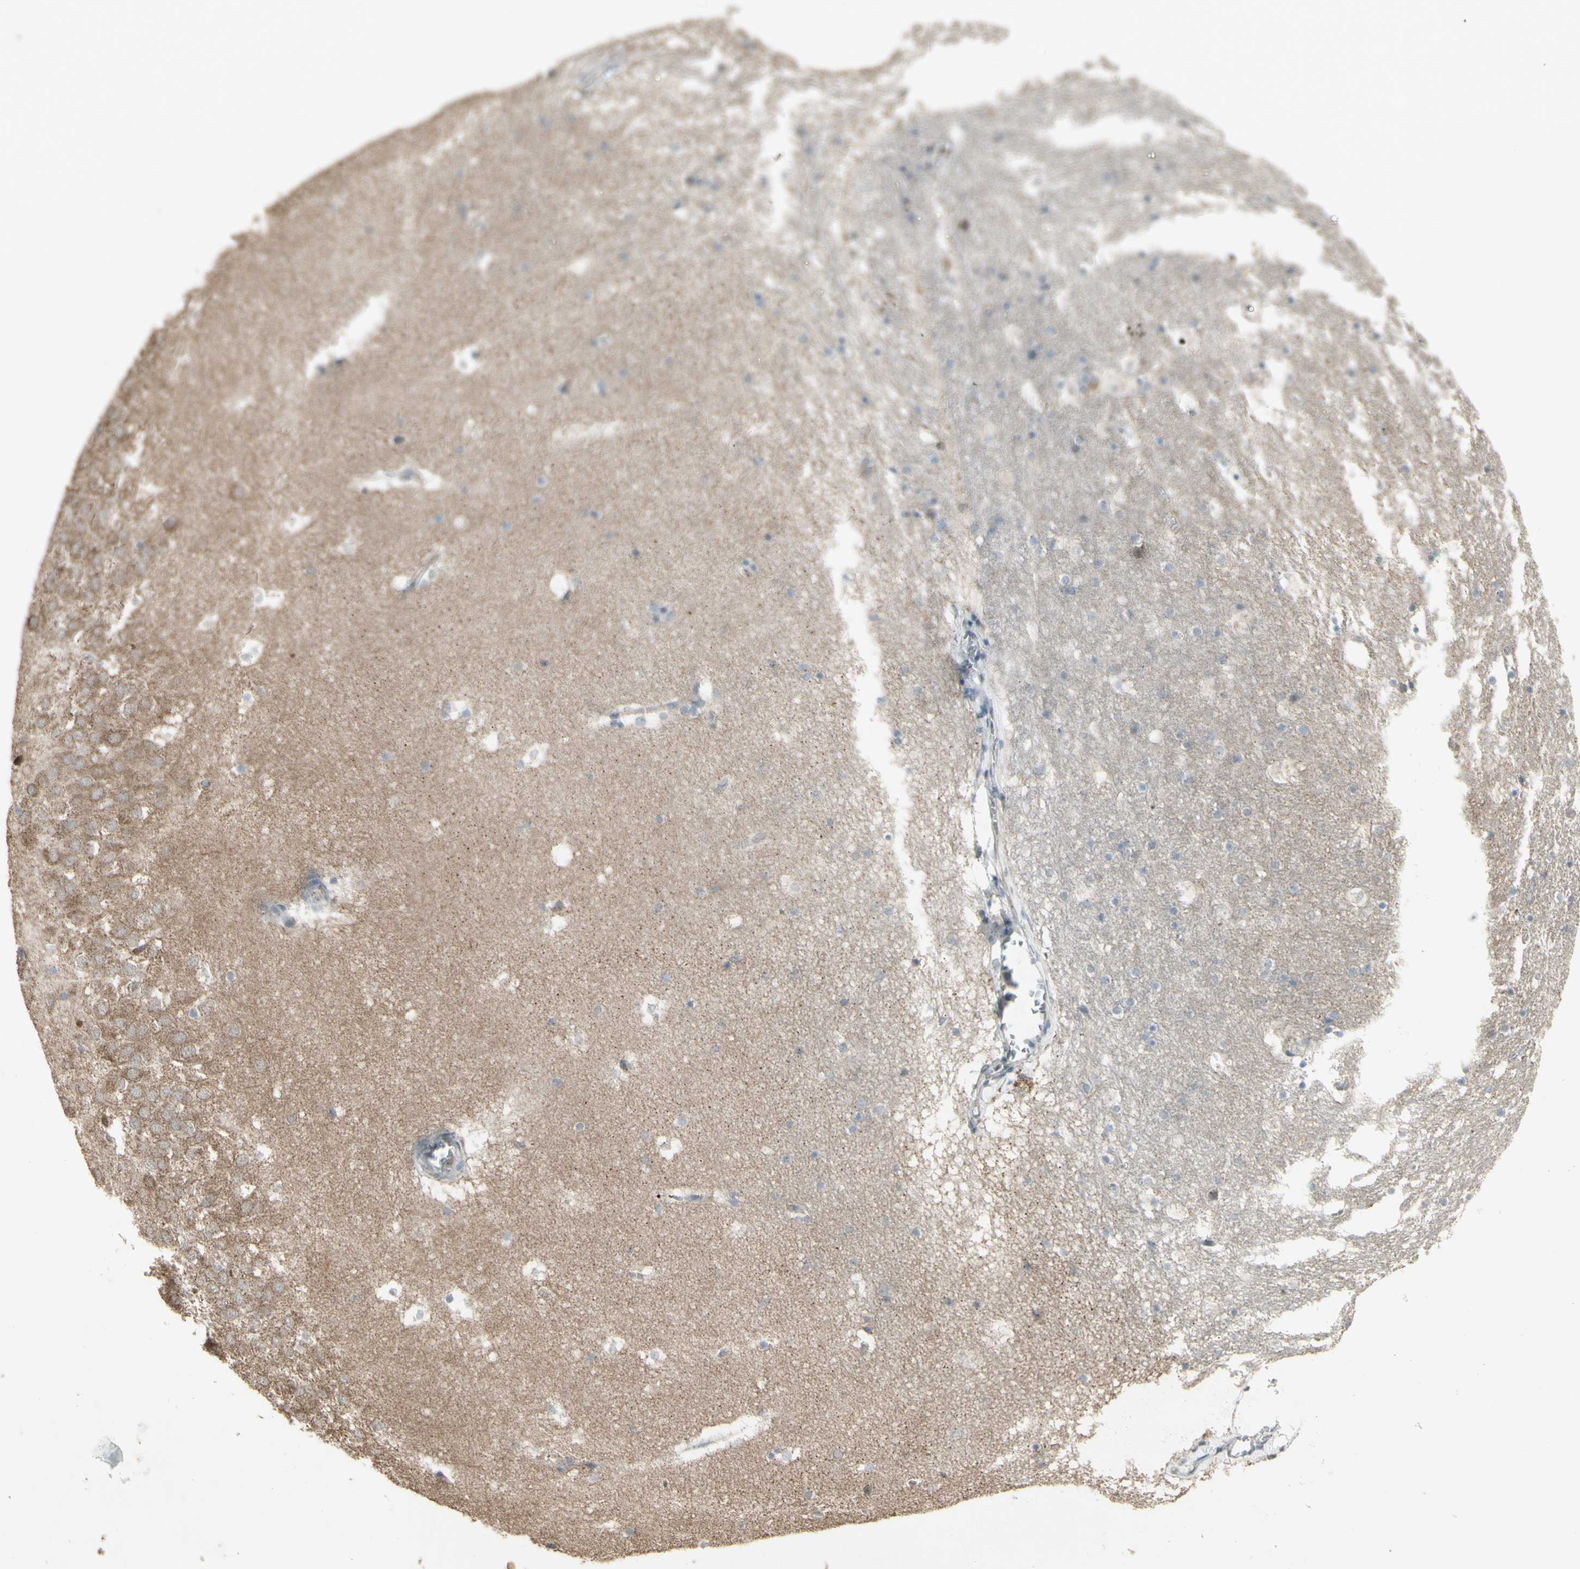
{"staining": {"intensity": "negative", "quantity": "none", "location": "none"}, "tissue": "hippocampus", "cell_type": "Glial cells", "image_type": "normal", "snomed": [{"axis": "morphology", "description": "Normal tissue, NOS"}, {"axis": "topography", "description": "Hippocampus"}], "caption": "An immunohistochemistry image of unremarkable hippocampus is shown. There is no staining in glial cells of hippocampus. (DAB IHC with hematoxylin counter stain).", "gene": "ENSG00000285526", "patient": {"sex": "male", "age": 45}}